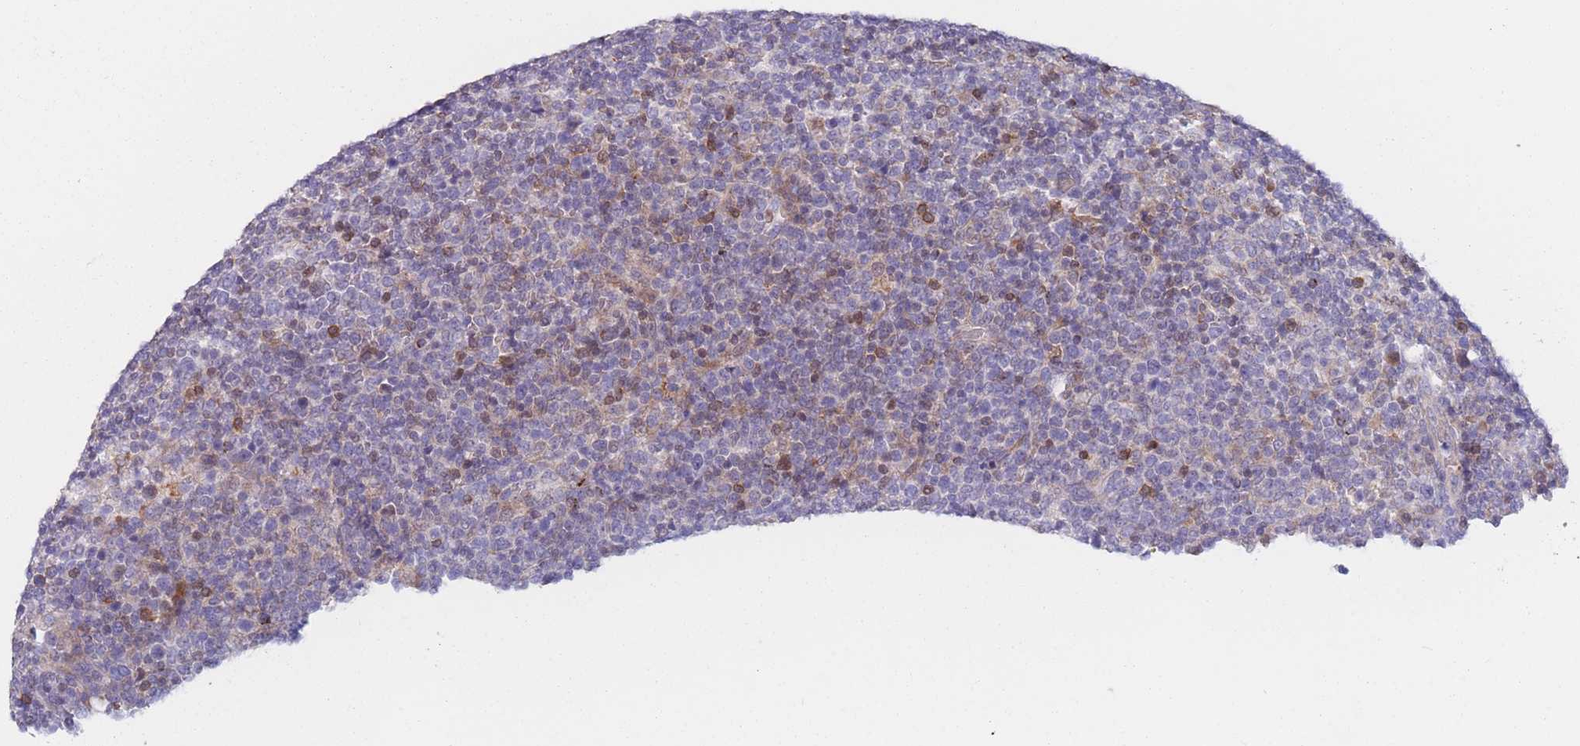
{"staining": {"intensity": "negative", "quantity": "none", "location": "none"}, "tissue": "lymphoma", "cell_type": "Tumor cells", "image_type": "cancer", "snomed": [{"axis": "morphology", "description": "Malignant lymphoma, non-Hodgkin's type, High grade"}, {"axis": "topography", "description": "Lymph node"}], "caption": "An image of human high-grade malignant lymphoma, non-Hodgkin's type is negative for staining in tumor cells.", "gene": "PDE4A", "patient": {"sex": "male", "age": 61}}